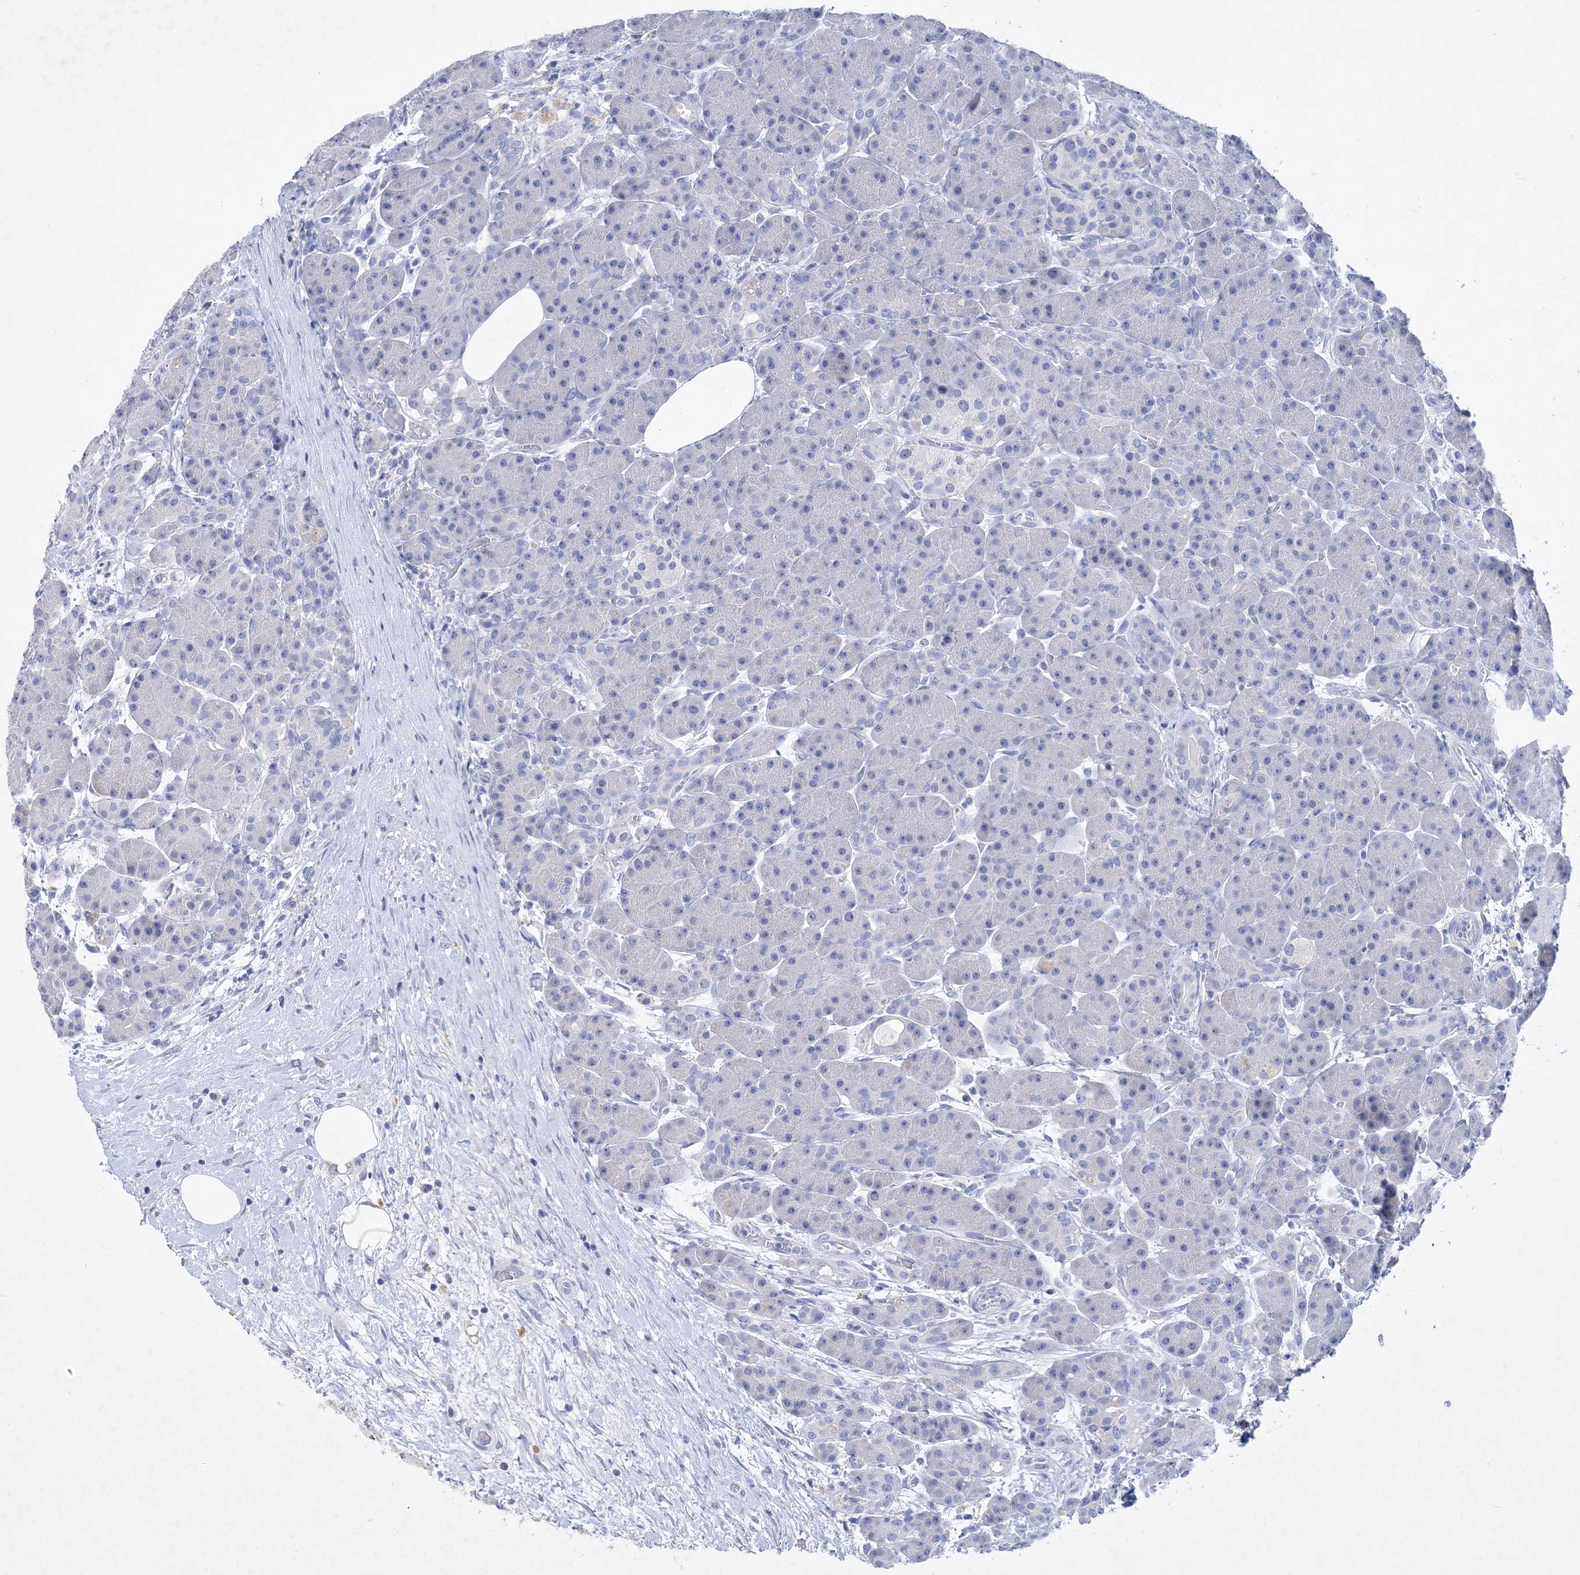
{"staining": {"intensity": "negative", "quantity": "none", "location": "none"}, "tissue": "pancreas", "cell_type": "Exocrine glandular cells", "image_type": "normal", "snomed": [{"axis": "morphology", "description": "Normal tissue, NOS"}, {"axis": "topography", "description": "Pancreas"}], "caption": "A photomicrograph of pancreas stained for a protein reveals no brown staining in exocrine glandular cells. (Stains: DAB immunohistochemistry (IHC) with hematoxylin counter stain, Microscopy: brightfield microscopy at high magnification).", "gene": "COPS8", "patient": {"sex": "male", "age": 63}}